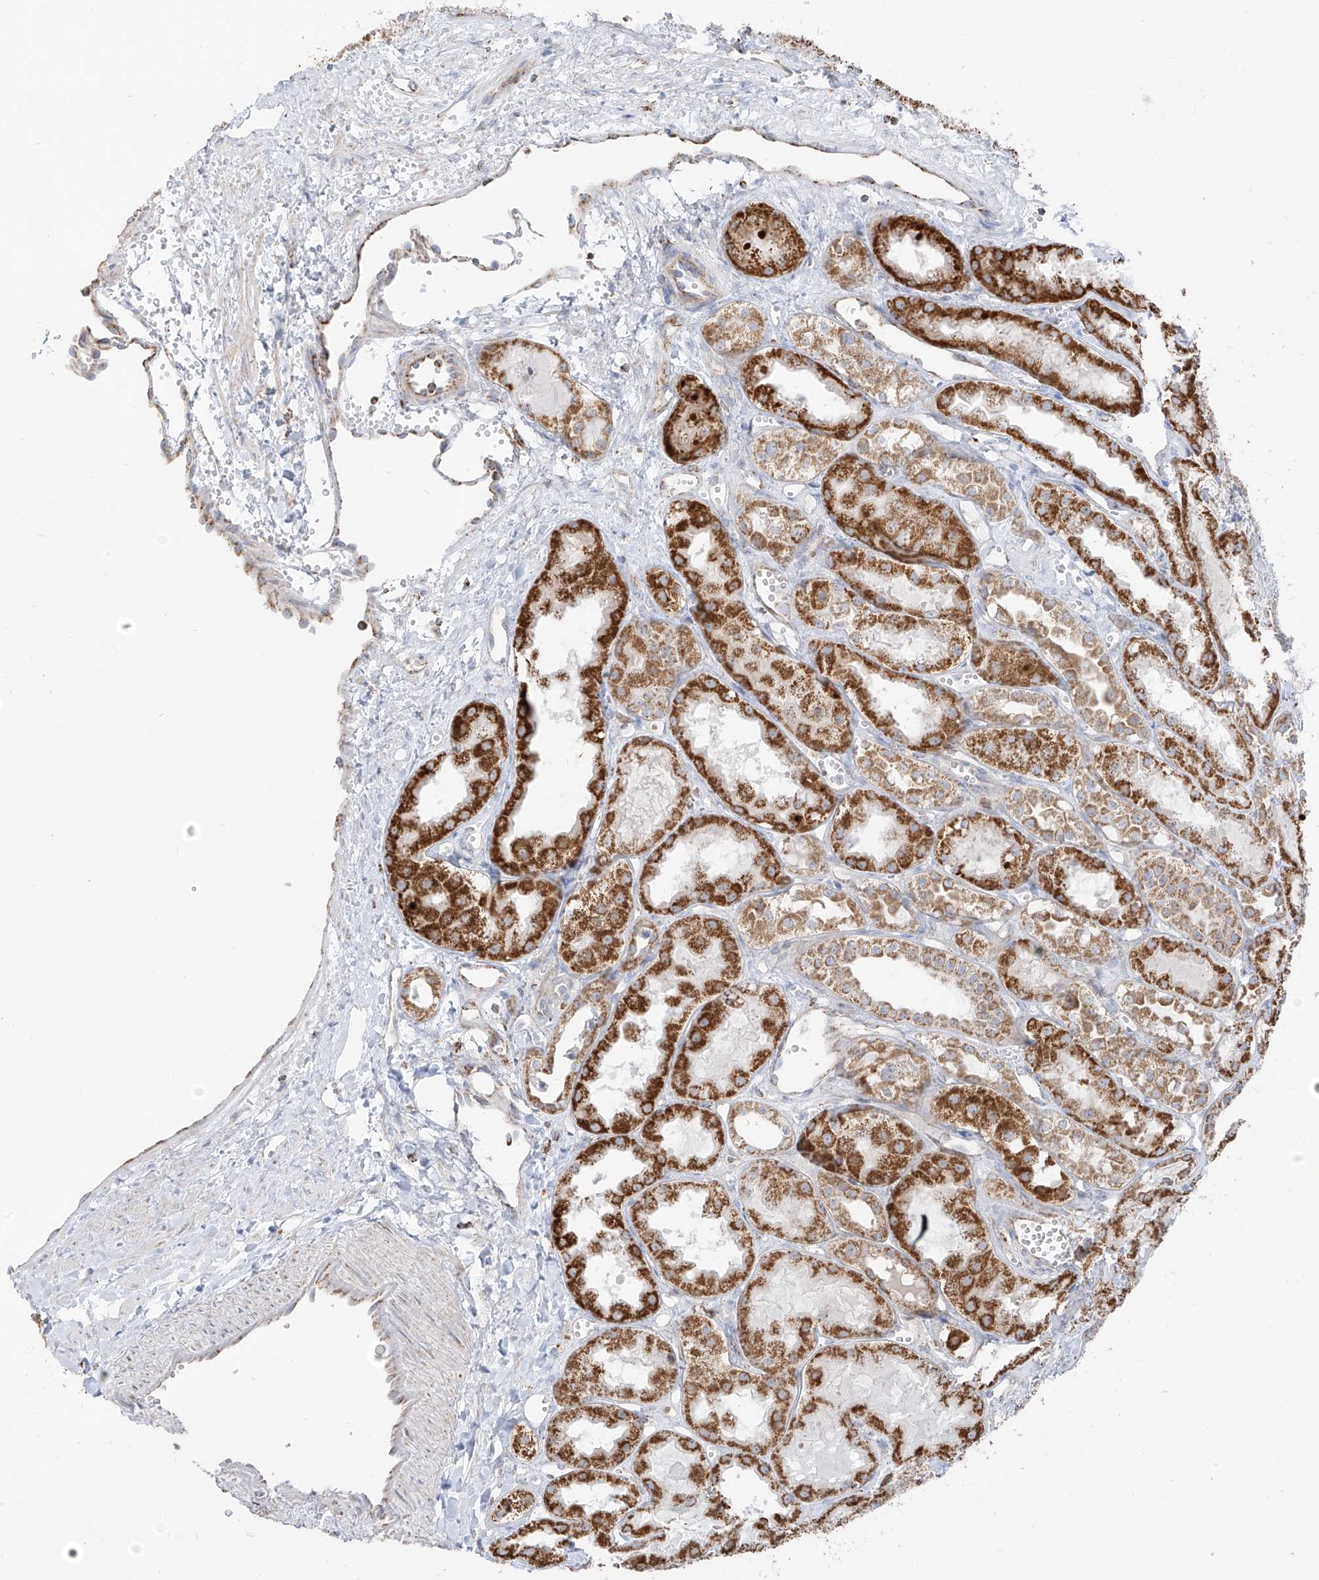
{"staining": {"intensity": "moderate", "quantity": "<25%", "location": "cytoplasmic/membranous"}, "tissue": "kidney", "cell_type": "Cells in glomeruli", "image_type": "normal", "snomed": [{"axis": "morphology", "description": "Normal tissue, NOS"}, {"axis": "topography", "description": "Kidney"}], "caption": "DAB (3,3'-diaminobenzidine) immunohistochemical staining of unremarkable kidney shows moderate cytoplasmic/membranous protein positivity in about <25% of cells in glomeruli.", "gene": "ETHE1", "patient": {"sex": "male", "age": 16}}